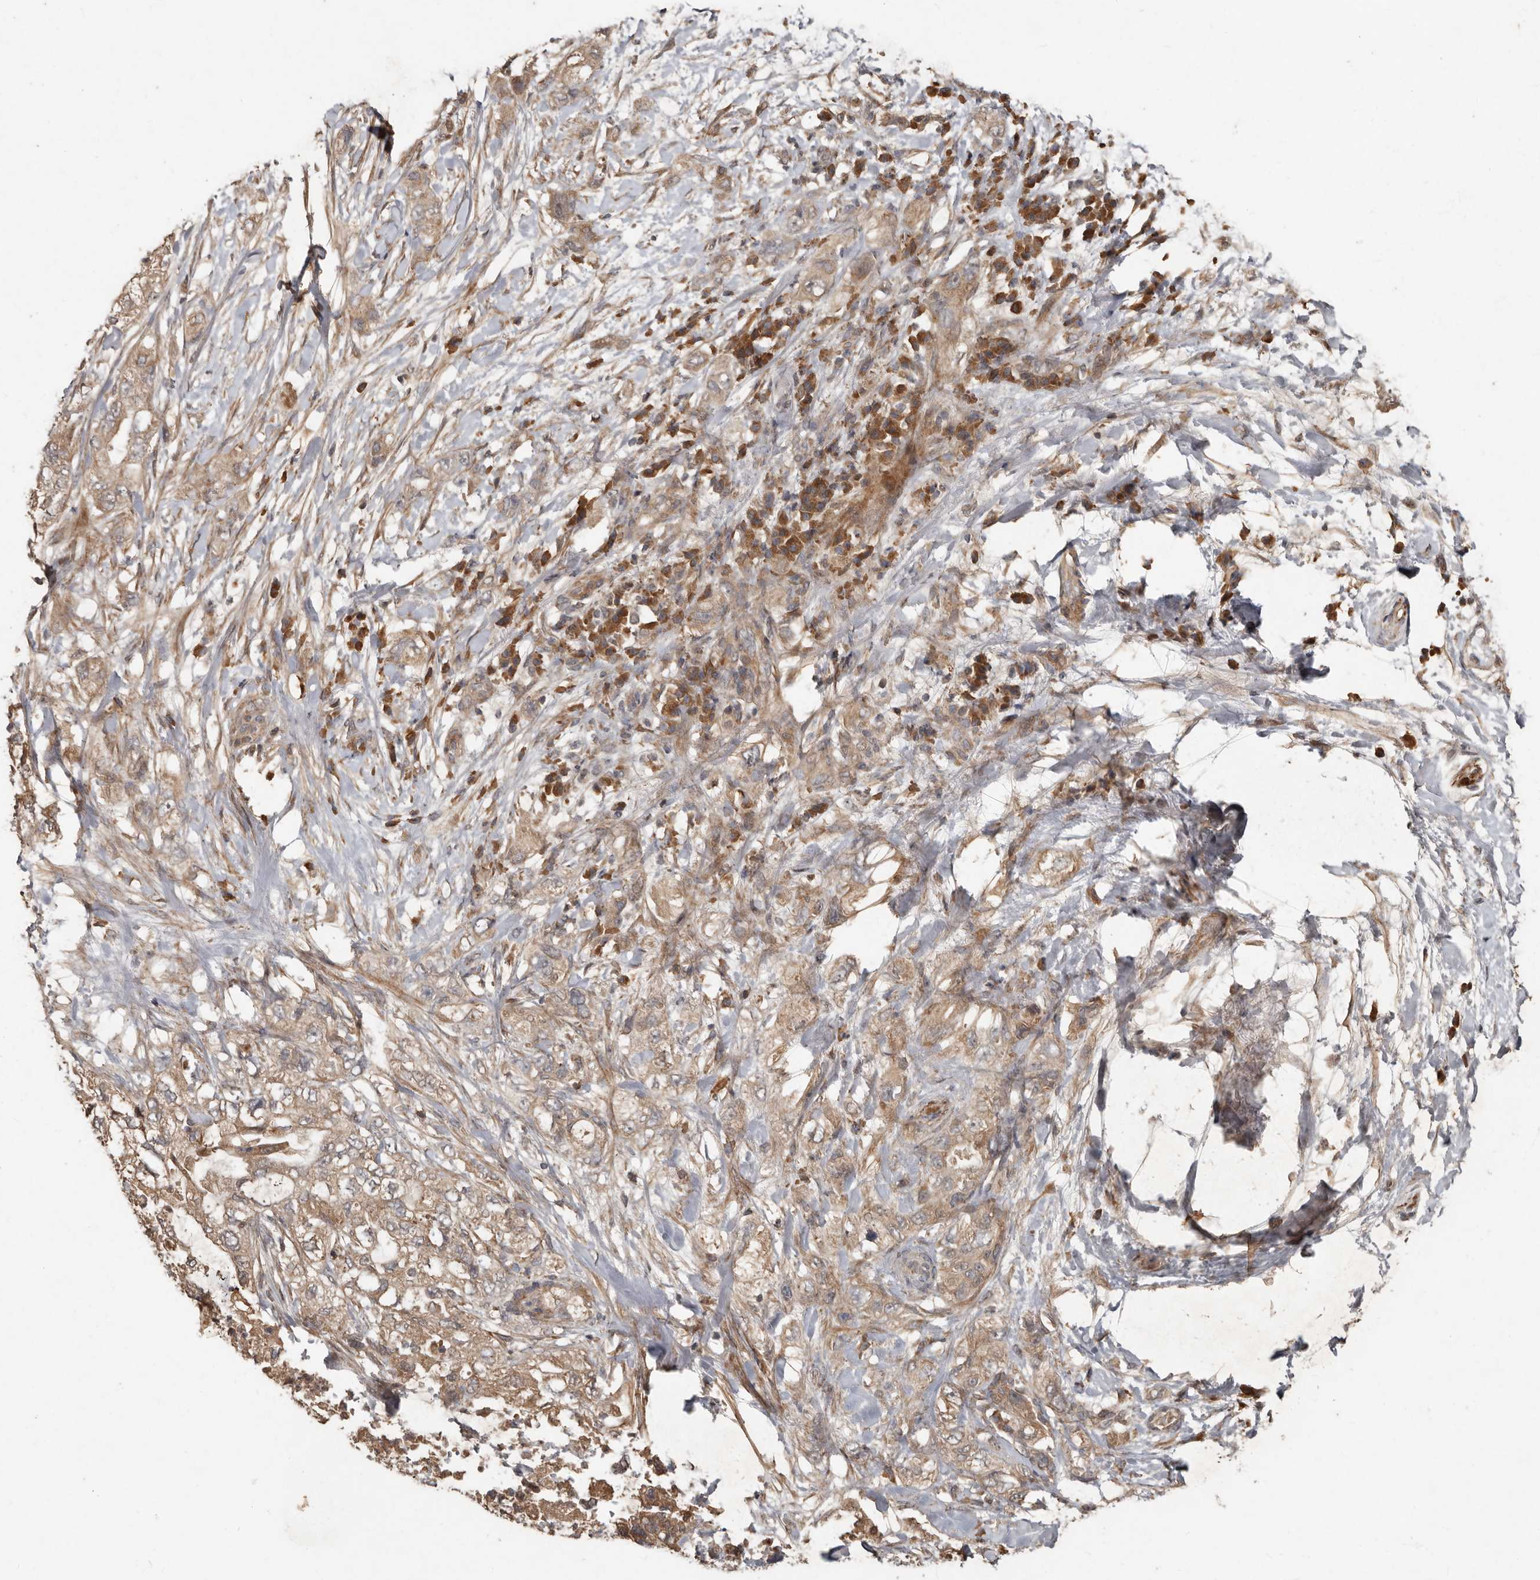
{"staining": {"intensity": "weak", "quantity": ">75%", "location": "cytoplasmic/membranous"}, "tissue": "pancreatic cancer", "cell_type": "Tumor cells", "image_type": "cancer", "snomed": [{"axis": "morphology", "description": "Adenocarcinoma, NOS"}, {"axis": "topography", "description": "Pancreas"}], "caption": "IHC (DAB) staining of pancreatic cancer demonstrates weak cytoplasmic/membranous protein positivity in about >75% of tumor cells. The staining is performed using DAB (3,3'-diaminobenzidine) brown chromogen to label protein expression. The nuclei are counter-stained blue using hematoxylin.", "gene": "KIF26B", "patient": {"sex": "female", "age": 73}}